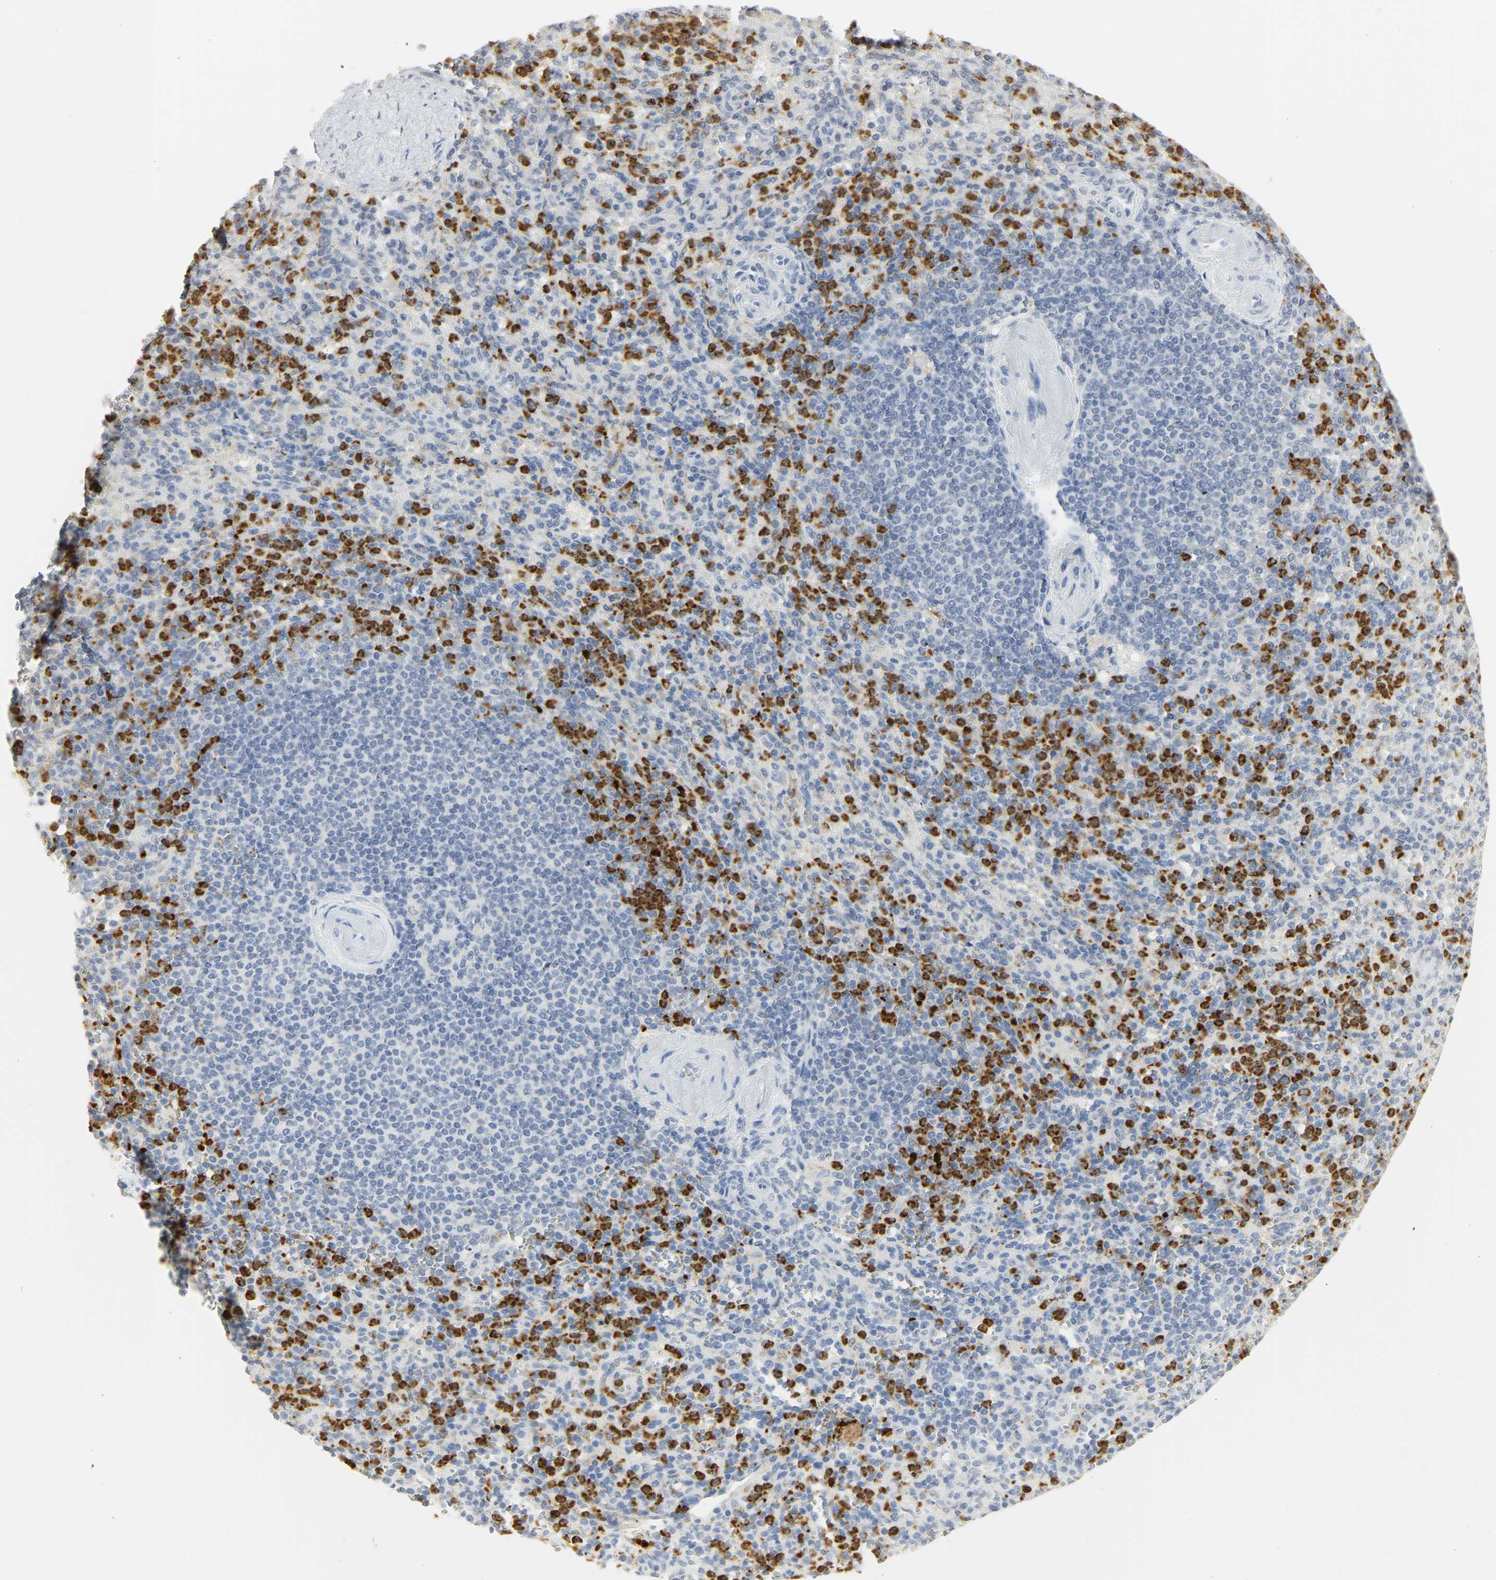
{"staining": {"intensity": "strong", "quantity": "25%-75%", "location": "cytoplasmic/membranous"}, "tissue": "spleen", "cell_type": "Cells in red pulp", "image_type": "normal", "snomed": [{"axis": "morphology", "description": "Normal tissue, NOS"}, {"axis": "topography", "description": "Spleen"}], "caption": "Spleen stained with IHC shows strong cytoplasmic/membranous positivity in approximately 25%-75% of cells in red pulp. Immunohistochemistry stains the protein in brown and the nuclei are stained blue.", "gene": "CEACAM5", "patient": {"sex": "female", "age": 74}}